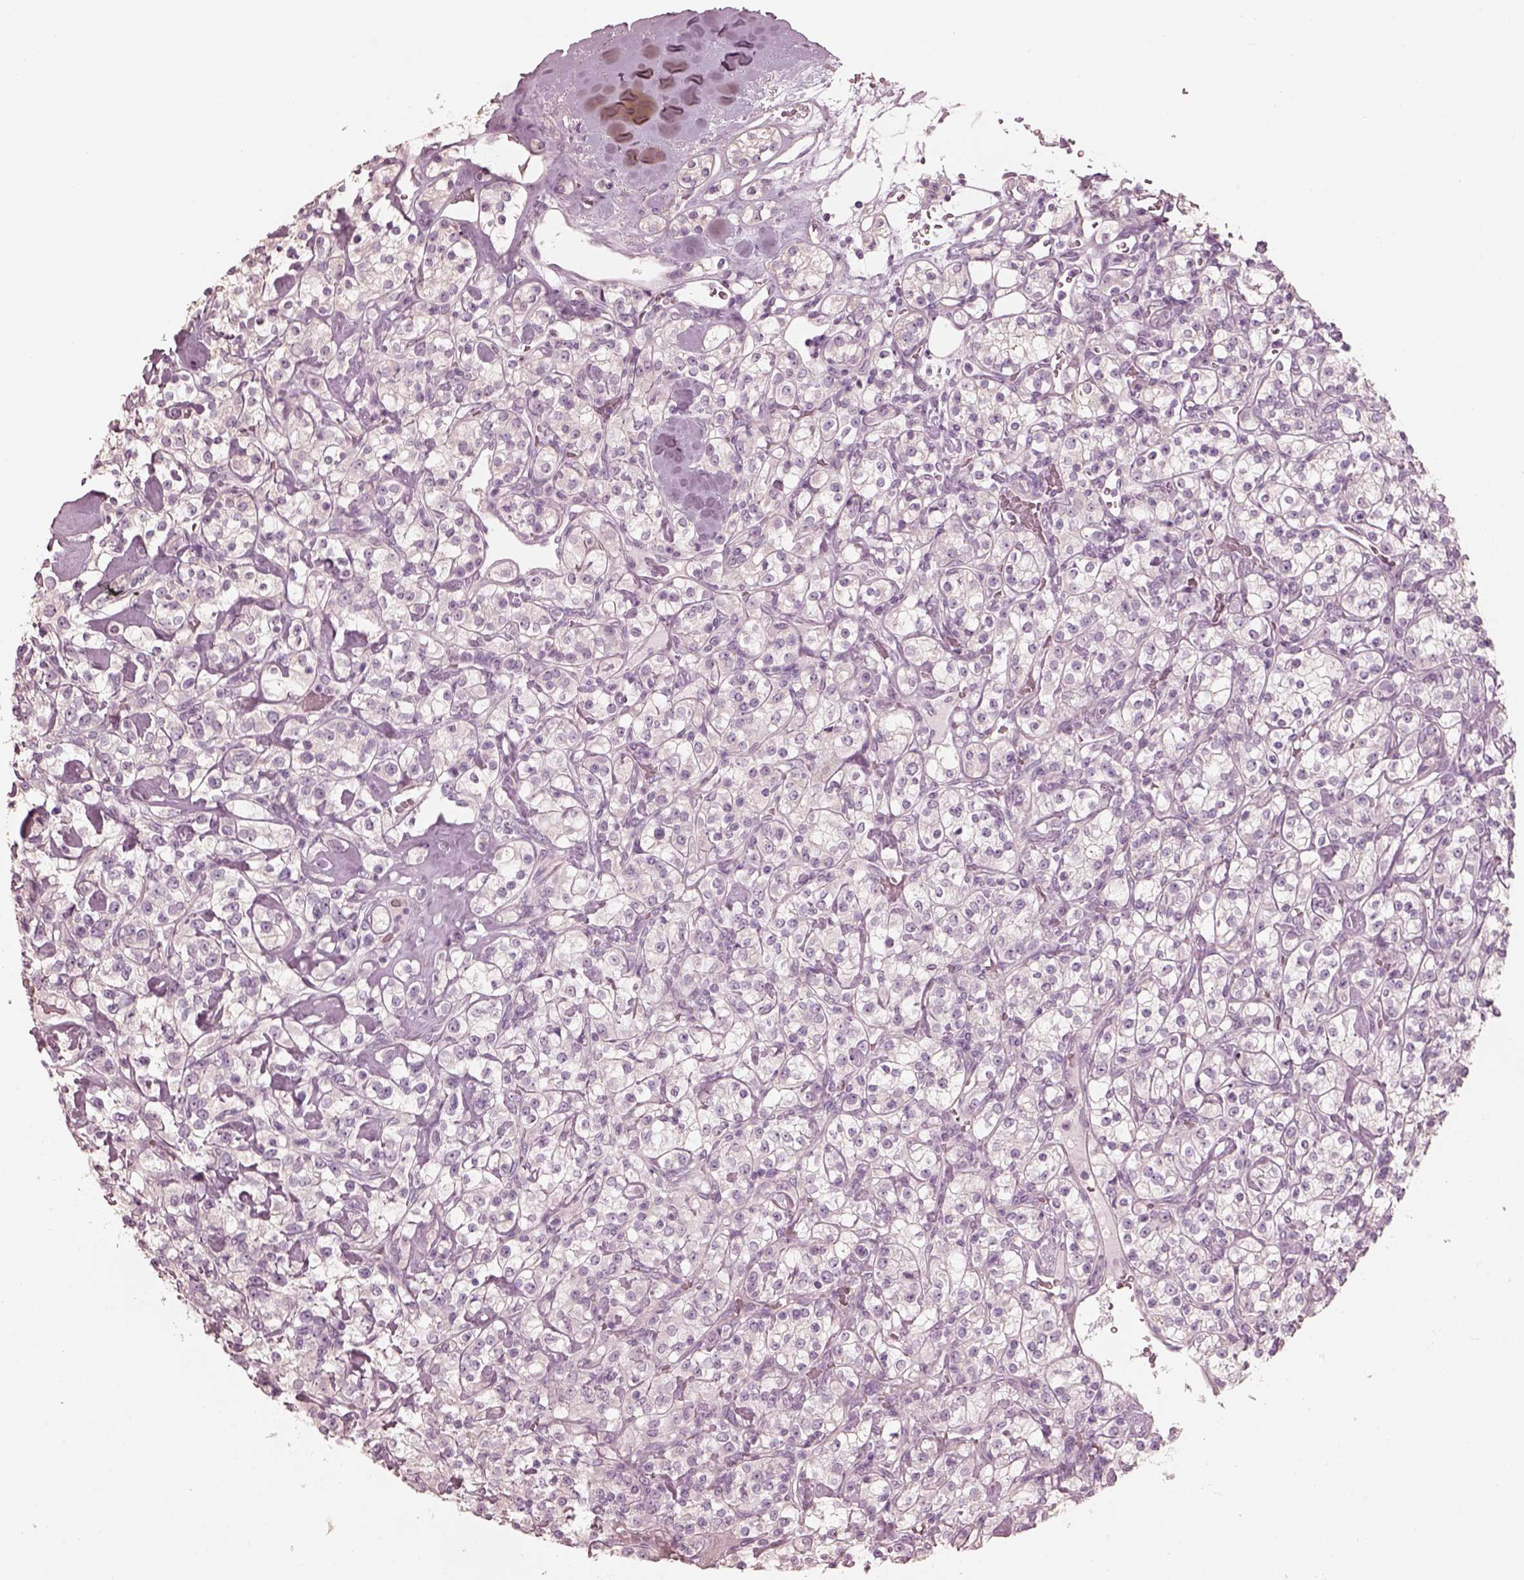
{"staining": {"intensity": "negative", "quantity": "none", "location": "none"}, "tissue": "renal cancer", "cell_type": "Tumor cells", "image_type": "cancer", "snomed": [{"axis": "morphology", "description": "Adenocarcinoma, NOS"}, {"axis": "topography", "description": "Kidney"}], "caption": "The histopathology image reveals no staining of tumor cells in renal cancer.", "gene": "ZP4", "patient": {"sex": "male", "age": 77}}